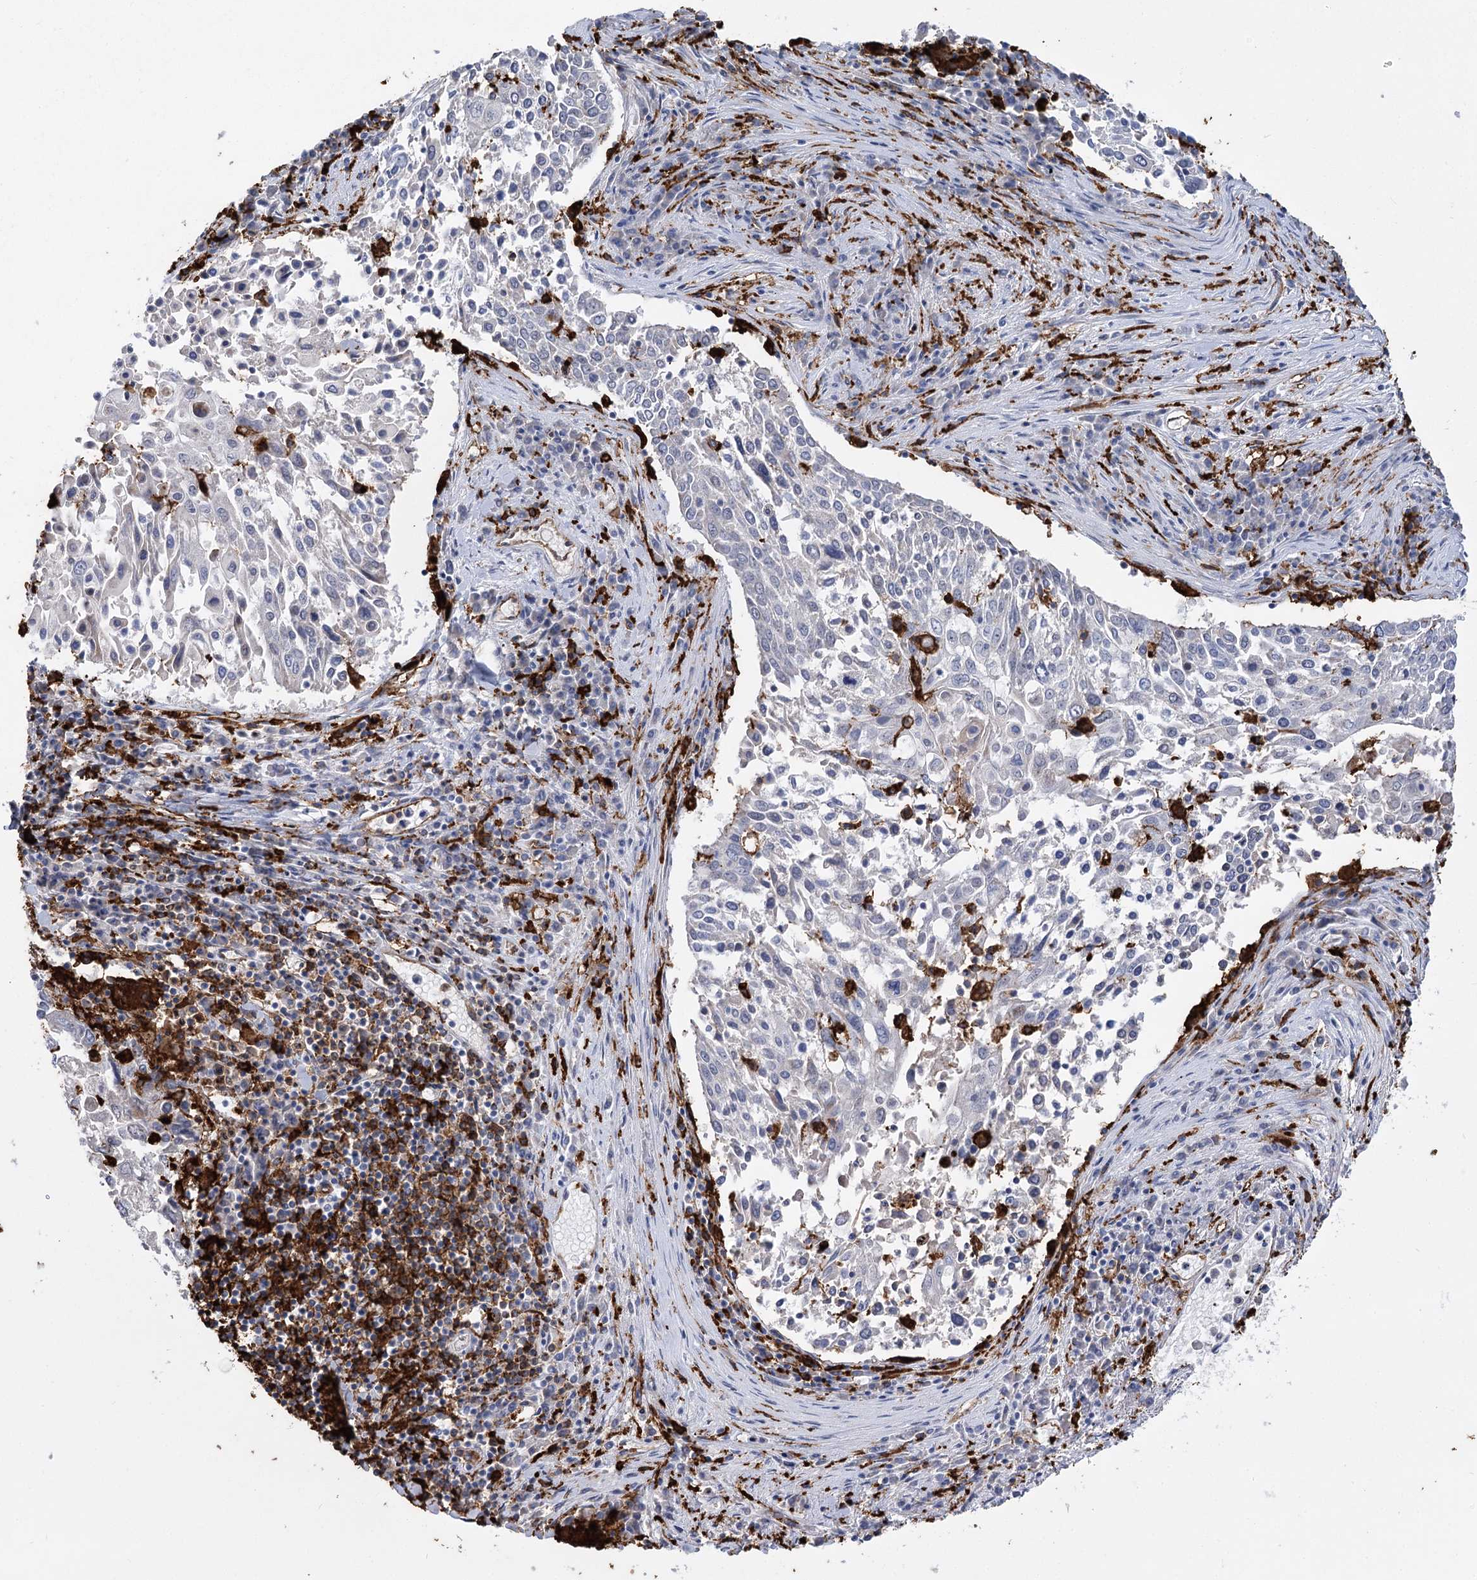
{"staining": {"intensity": "strong", "quantity": "<25%", "location": "cytoplasmic/membranous"}, "tissue": "lung cancer", "cell_type": "Tumor cells", "image_type": "cancer", "snomed": [{"axis": "morphology", "description": "Squamous cell carcinoma, NOS"}, {"axis": "topography", "description": "Lung"}], "caption": "Protein expression analysis of human squamous cell carcinoma (lung) reveals strong cytoplasmic/membranous staining in approximately <25% of tumor cells.", "gene": "PIWIL4", "patient": {"sex": "male", "age": 65}}